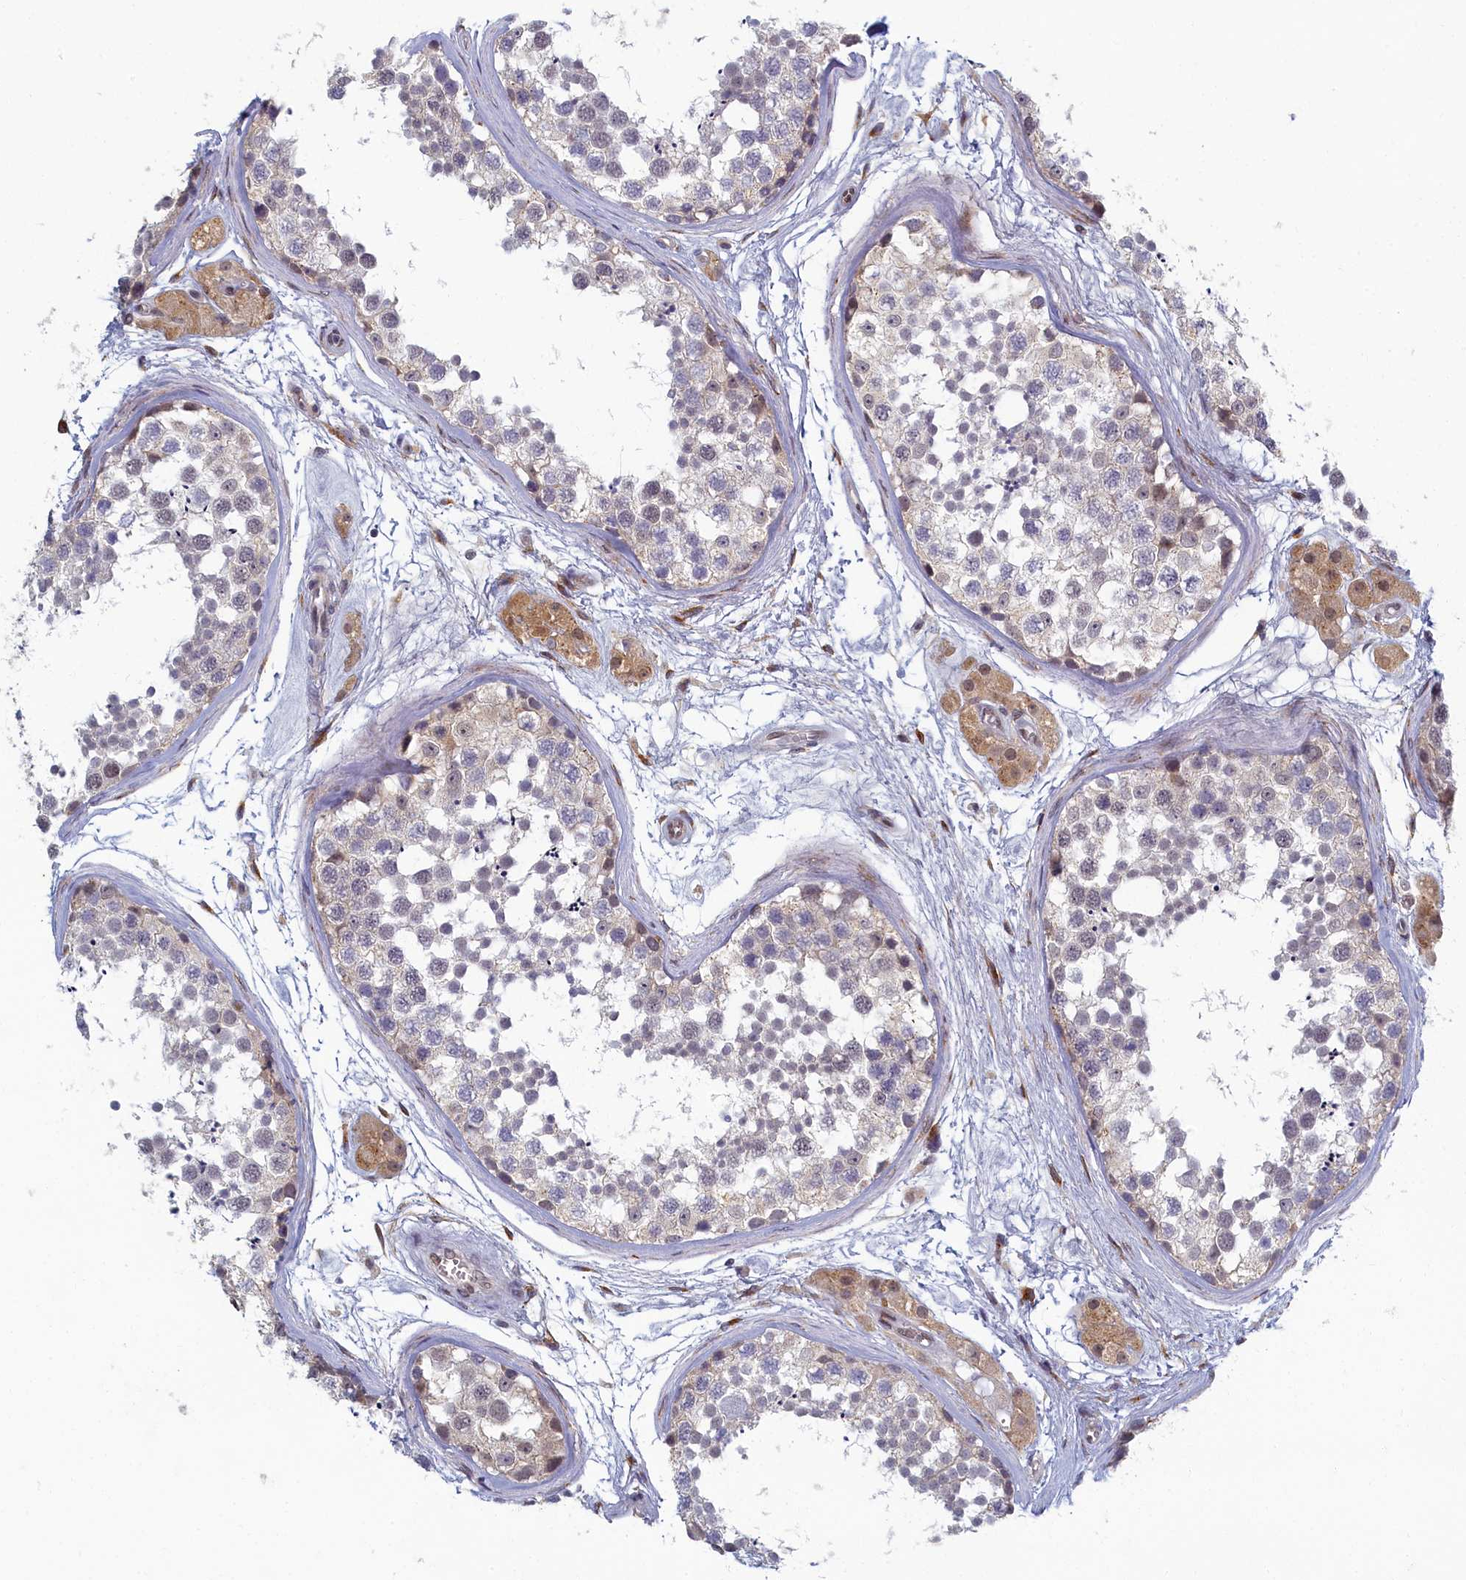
{"staining": {"intensity": "negative", "quantity": "none", "location": "none"}, "tissue": "testis", "cell_type": "Cells in seminiferous ducts", "image_type": "normal", "snomed": [{"axis": "morphology", "description": "Normal tissue, NOS"}, {"axis": "topography", "description": "Testis"}], "caption": "The photomicrograph demonstrates no significant positivity in cells in seminiferous ducts of testis.", "gene": "DNAJC17", "patient": {"sex": "male", "age": 56}}